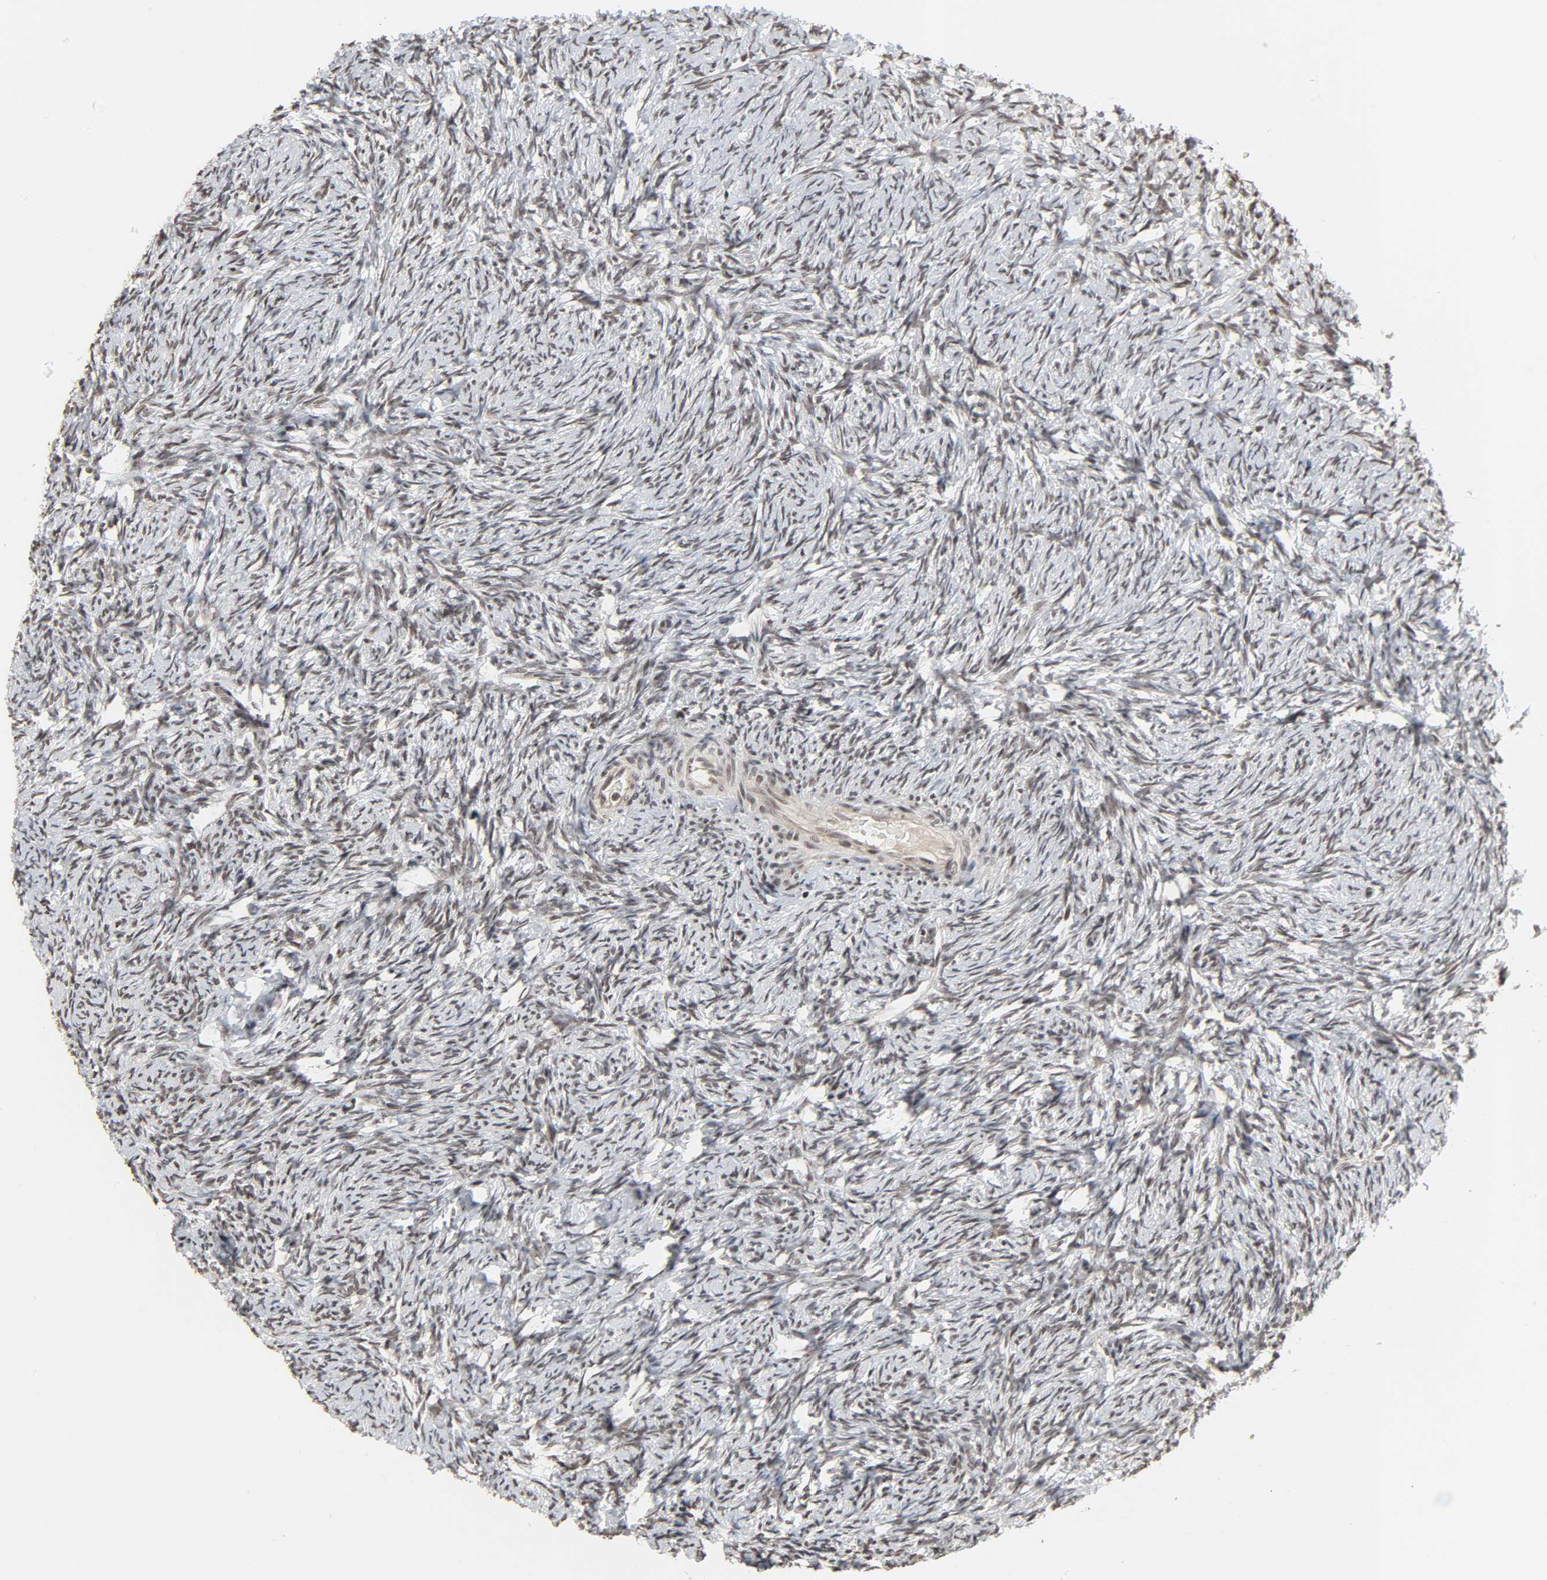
{"staining": {"intensity": "moderate", "quantity": ">75%", "location": "nuclear"}, "tissue": "ovary", "cell_type": "Follicle cells", "image_type": "normal", "snomed": [{"axis": "morphology", "description": "Normal tissue, NOS"}, {"axis": "topography", "description": "Ovary"}], "caption": "Immunohistochemical staining of benign ovary reveals >75% levels of moderate nuclear protein staining in approximately >75% of follicle cells. The staining was performed using DAB (3,3'-diaminobenzidine), with brown indicating positive protein expression. Nuclei are stained blue with hematoxylin.", "gene": "XRCC1", "patient": {"sex": "female", "age": 60}}